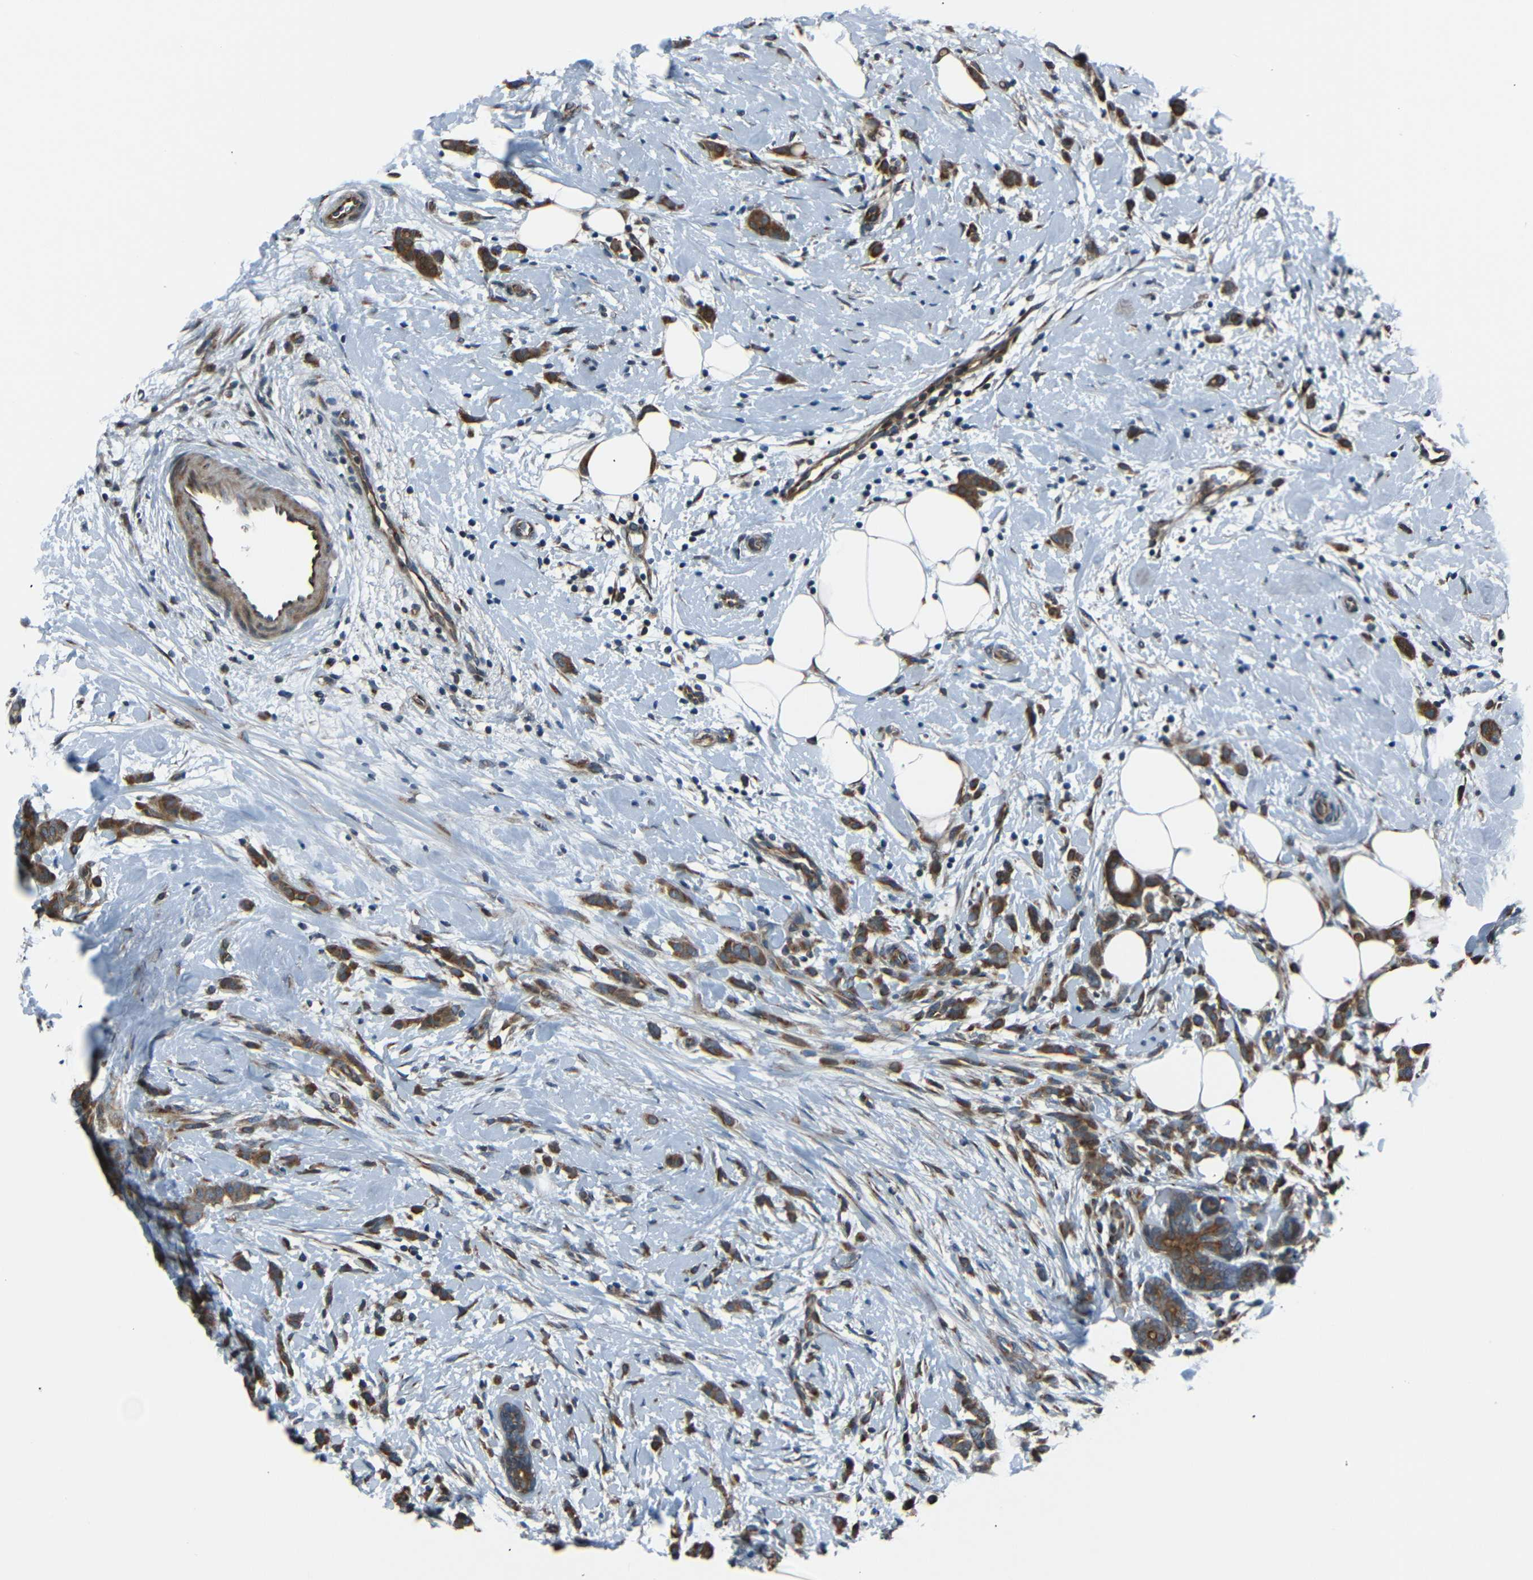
{"staining": {"intensity": "moderate", "quantity": ">75%", "location": "cytoplasmic/membranous"}, "tissue": "breast cancer", "cell_type": "Tumor cells", "image_type": "cancer", "snomed": [{"axis": "morphology", "description": "Lobular carcinoma, in situ"}, {"axis": "morphology", "description": "Lobular carcinoma"}, {"axis": "topography", "description": "Breast"}], "caption": "IHC (DAB (3,3'-diaminobenzidine)) staining of human breast cancer (lobular carcinoma) displays moderate cytoplasmic/membranous protein positivity in about >75% of tumor cells.", "gene": "AKAP9", "patient": {"sex": "female", "age": 41}}